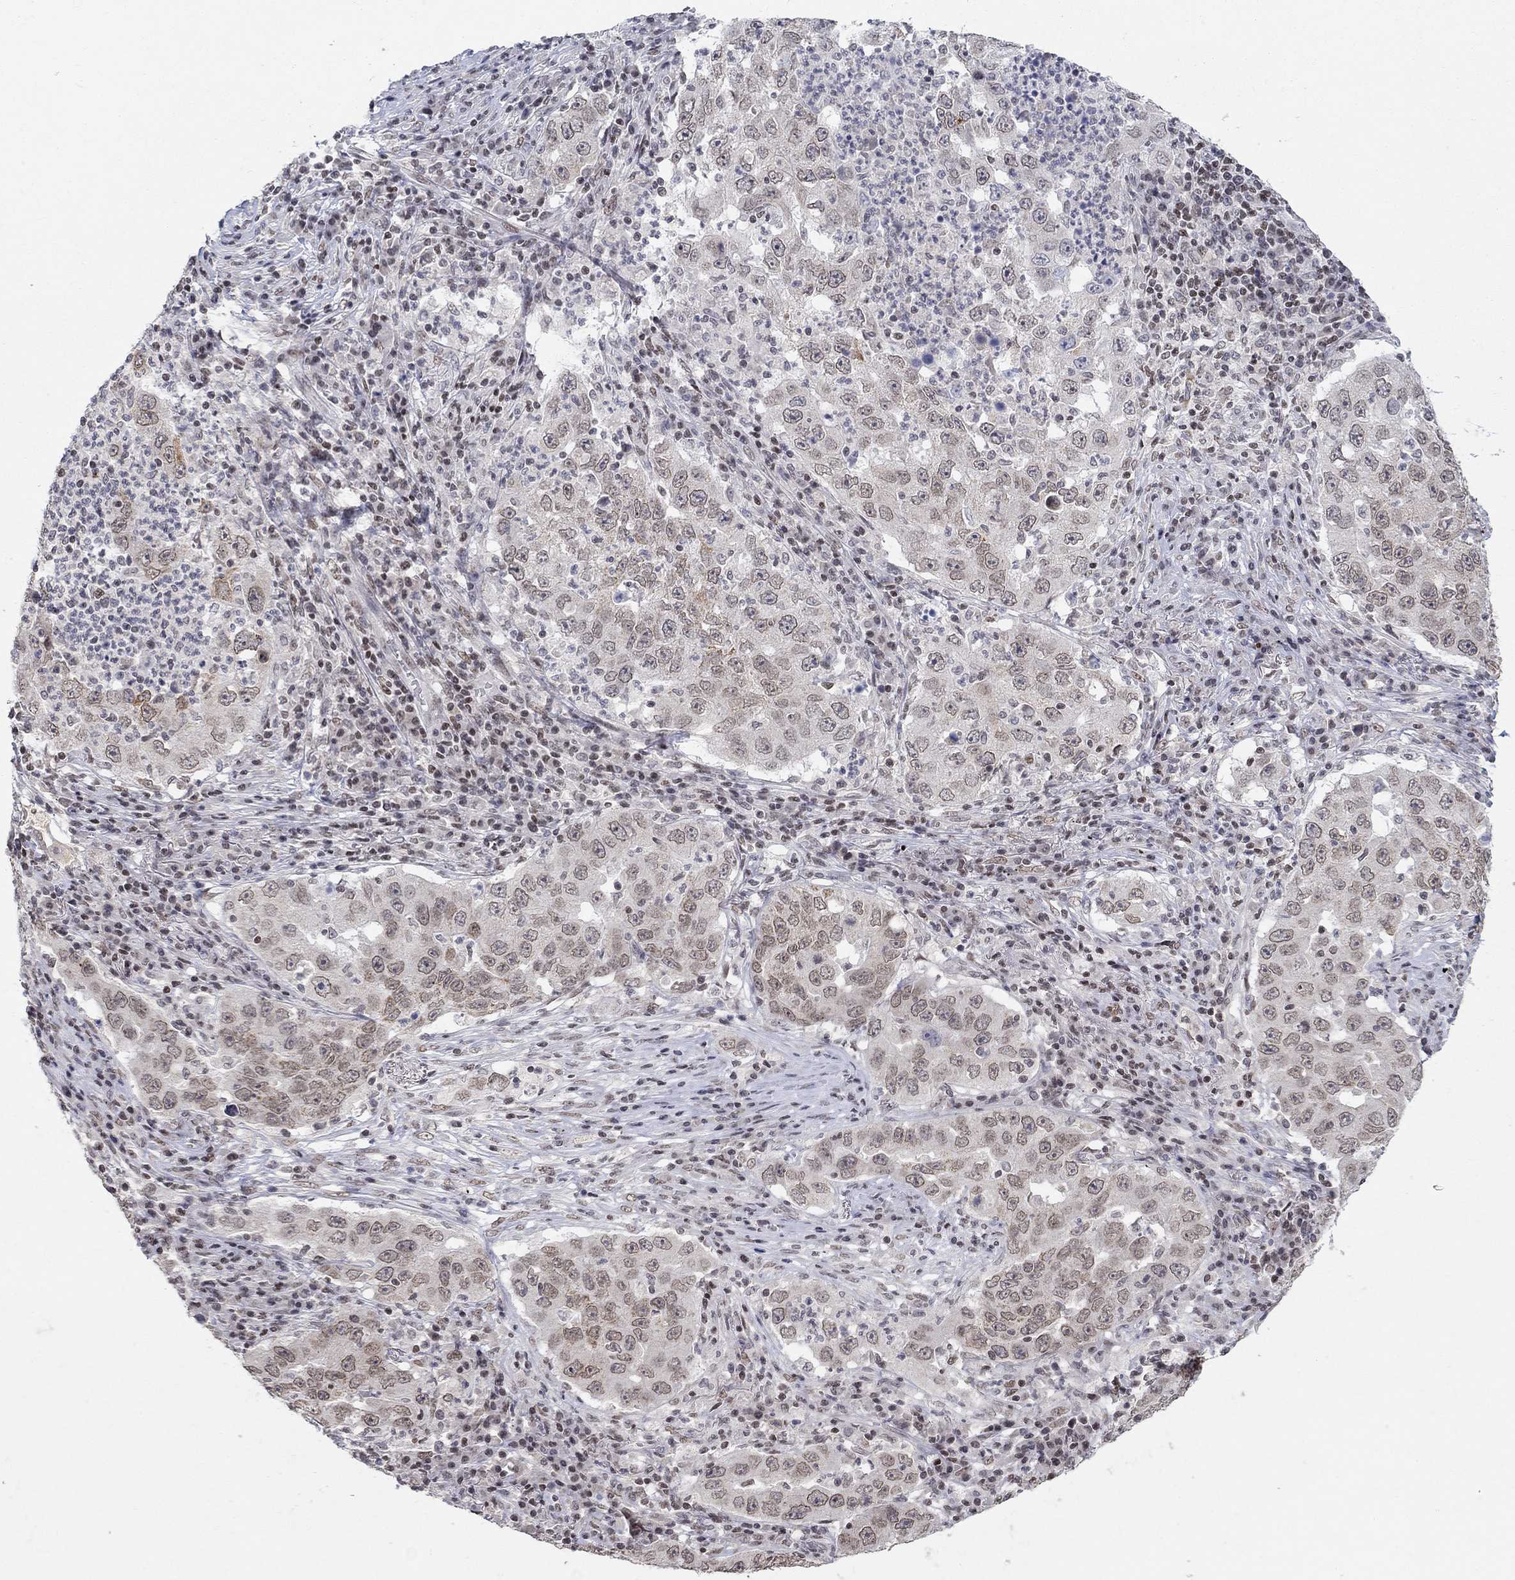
{"staining": {"intensity": "weak", "quantity": "<25%", "location": "nuclear"}, "tissue": "lung cancer", "cell_type": "Tumor cells", "image_type": "cancer", "snomed": [{"axis": "morphology", "description": "Adenocarcinoma, NOS"}, {"axis": "topography", "description": "Lung"}], "caption": "This is an IHC micrograph of human adenocarcinoma (lung). There is no expression in tumor cells.", "gene": "KLF12", "patient": {"sex": "male", "age": 73}}